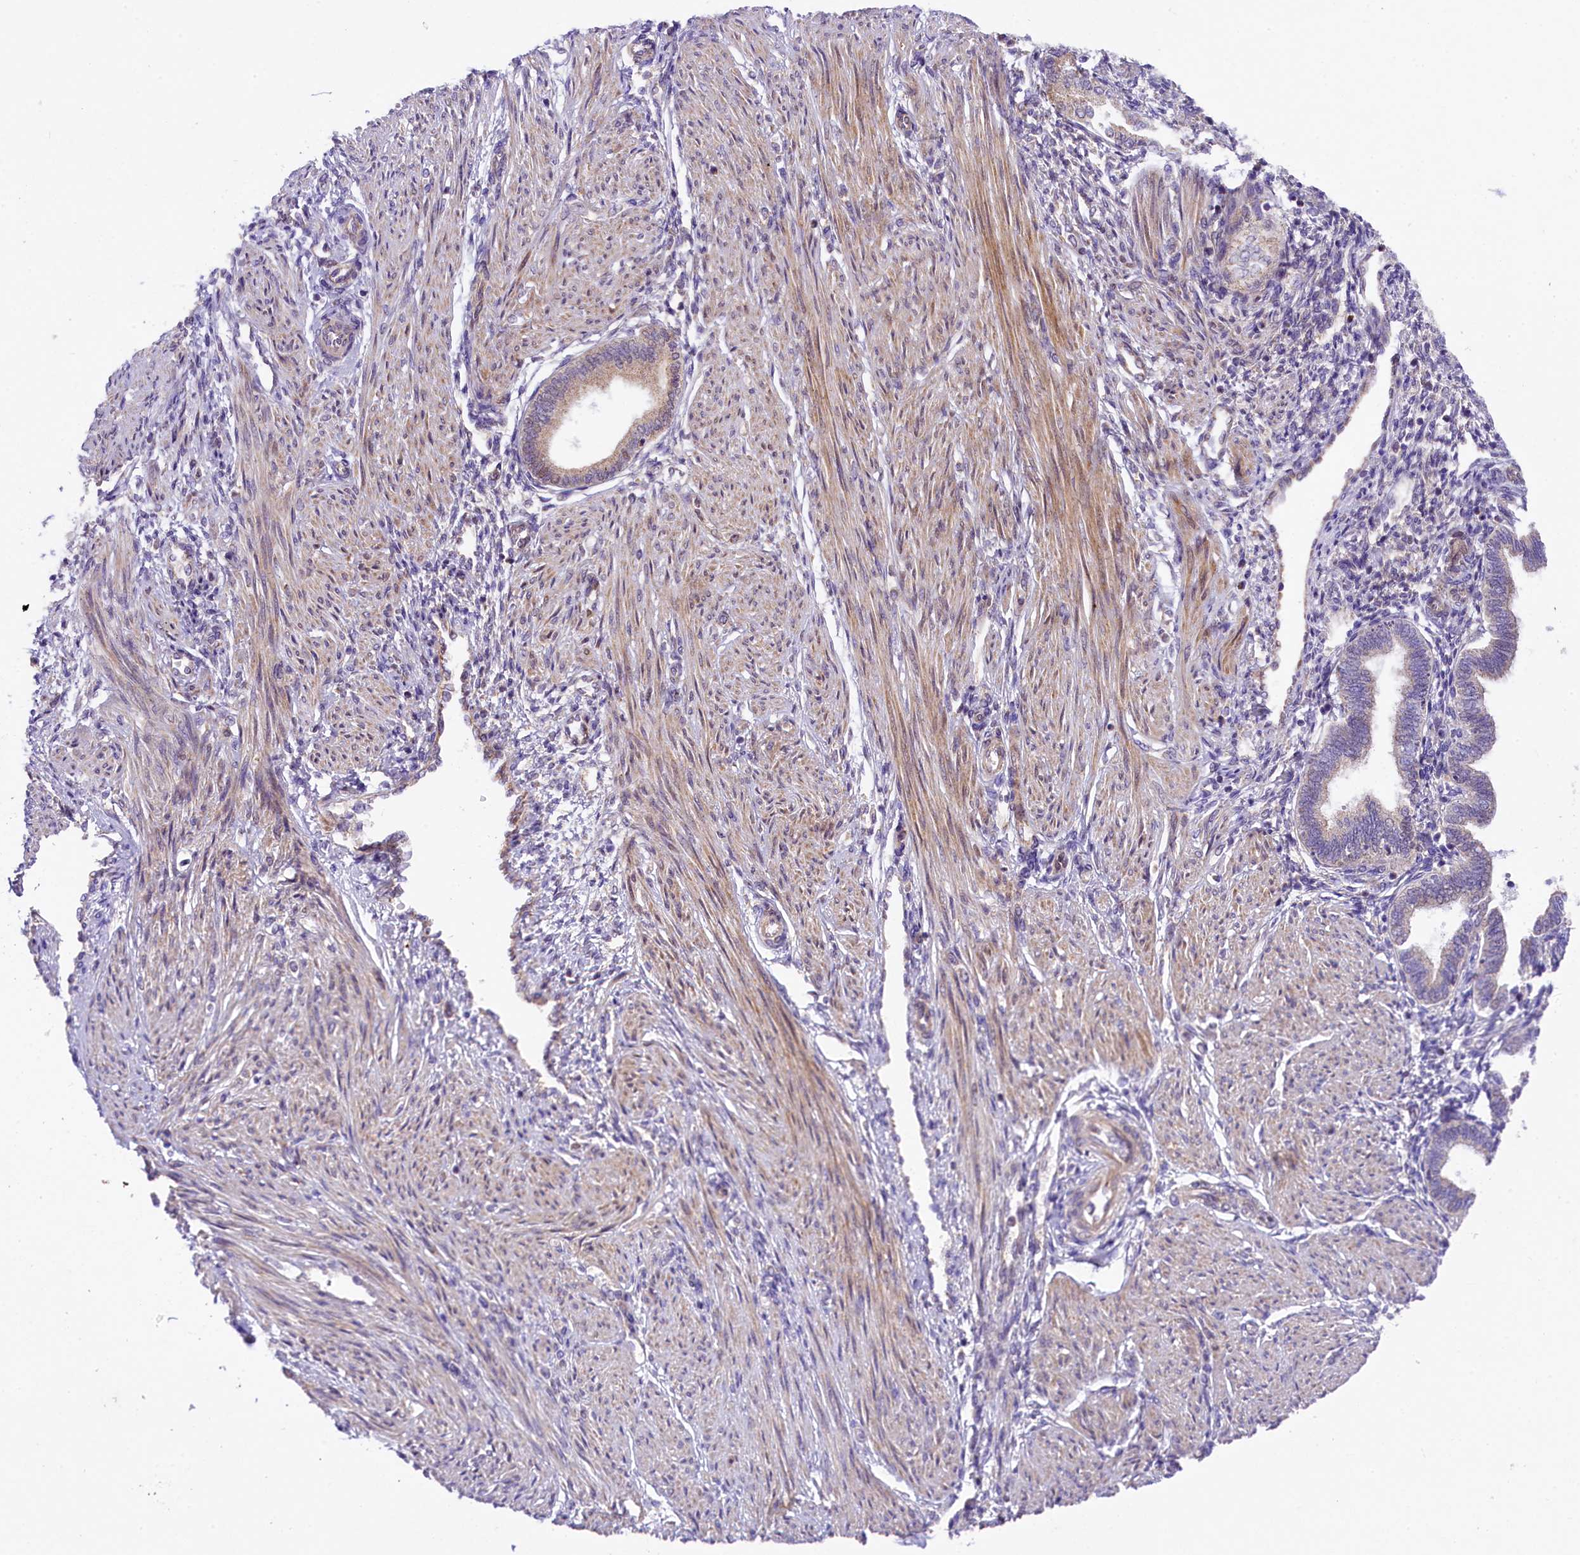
{"staining": {"intensity": "negative", "quantity": "none", "location": "none"}, "tissue": "endometrium", "cell_type": "Cells in endometrial stroma", "image_type": "normal", "snomed": [{"axis": "morphology", "description": "Normal tissue, NOS"}, {"axis": "topography", "description": "Endometrium"}], "caption": "DAB immunohistochemical staining of benign human endometrium reveals no significant expression in cells in endometrial stroma.", "gene": "UBXN6", "patient": {"sex": "female", "age": 53}}